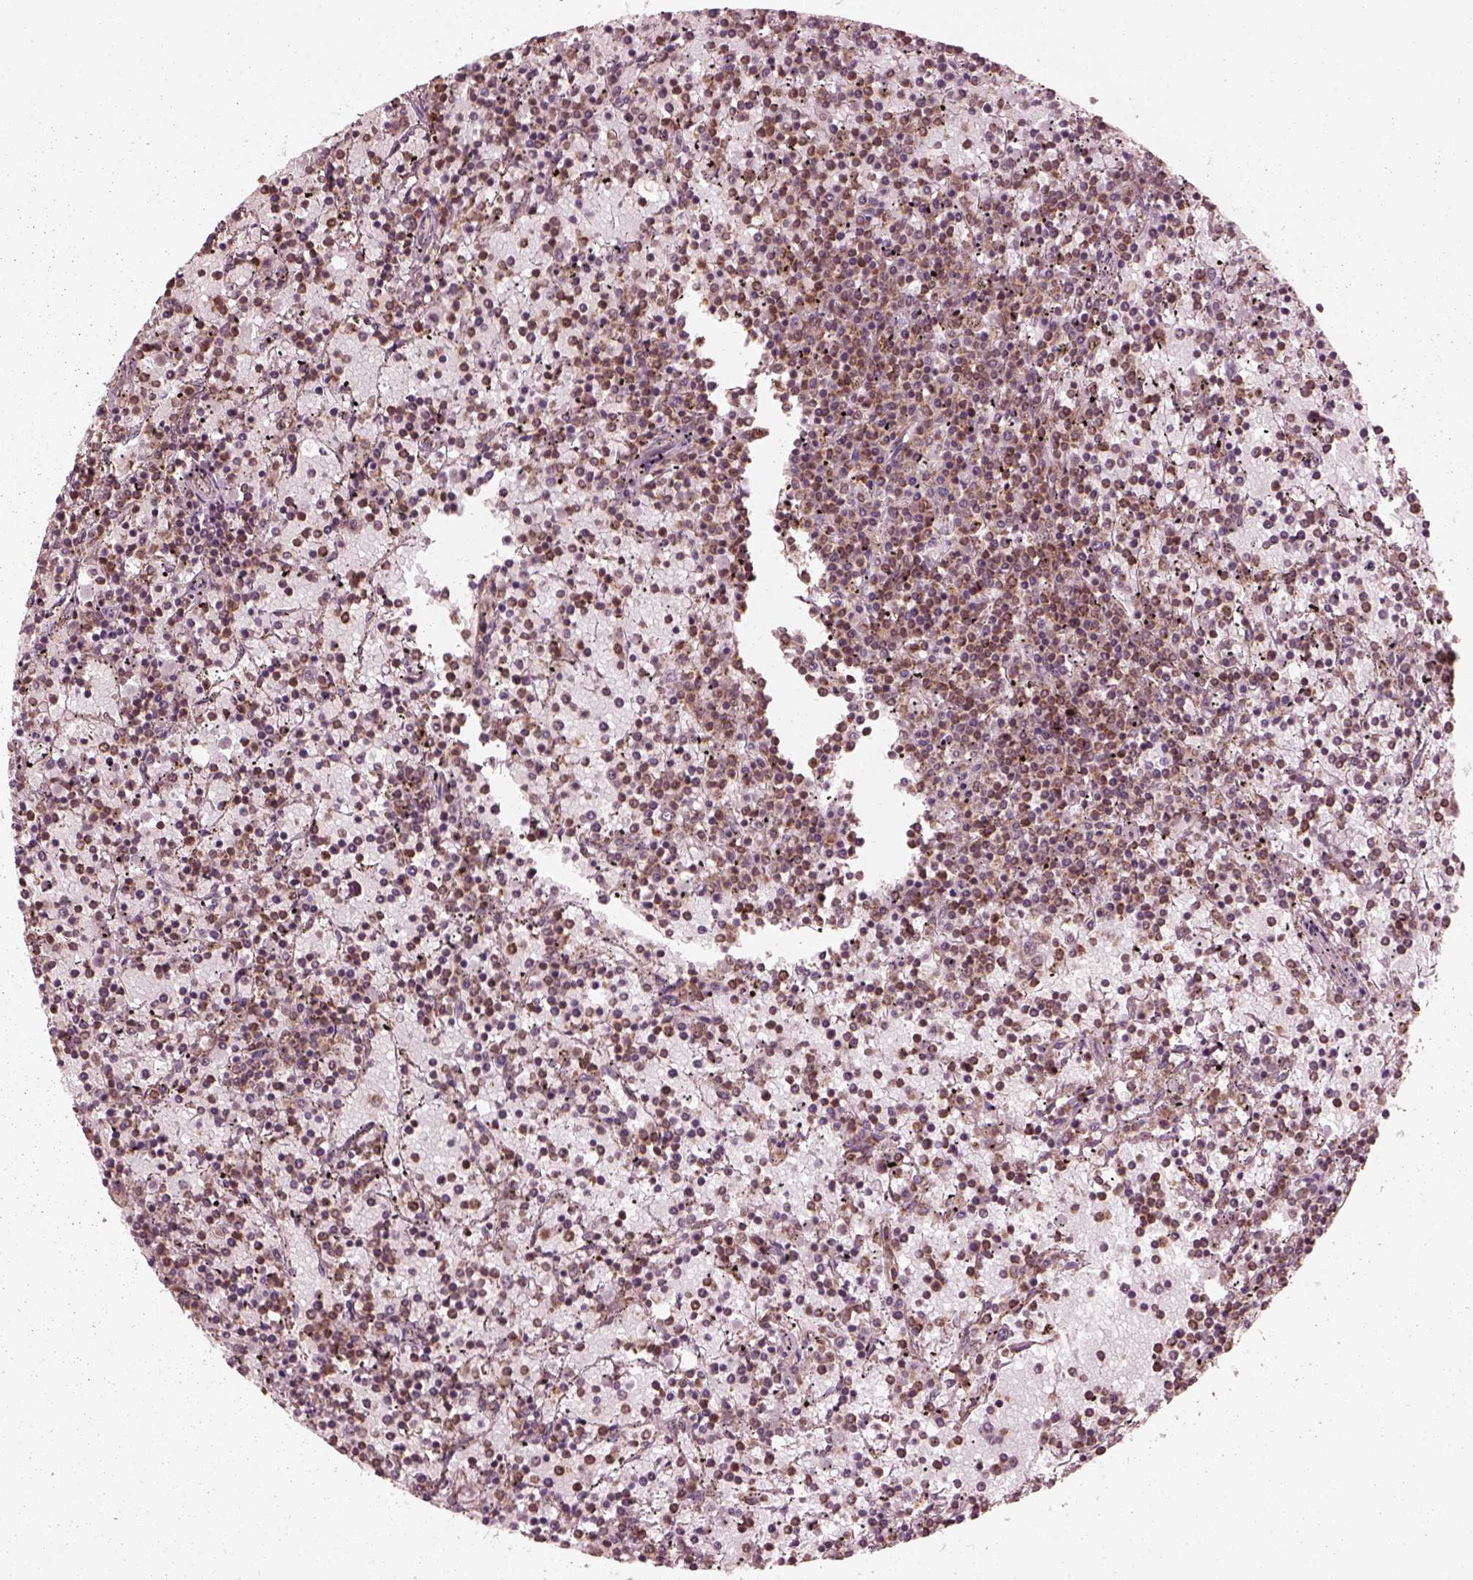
{"staining": {"intensity": "moderate", "quantity": "25%-75%", "location": "cytoplasmic/membranous"}, "tissue": "lymphoma", "cell_type": "Tumor cells", "image_type": "cancer", "snomed": [{"axis": "morphology", "description": "Malignant lymphoma, non-Hodgkin's type, Low grade"}, {"axis": "topography", "description": "Spleen"}], "caption": "Protein expression analysis of human lymphoma reveals moderate cytoplasmic/membranous expression in about 25%-75% of tumor cells. Immunohistochemistry (ihc) stains the protein in brown and the nuclei are stained blue.", "gene": "NDUFB10", "patient": {"sex": "female", "age": 77}}